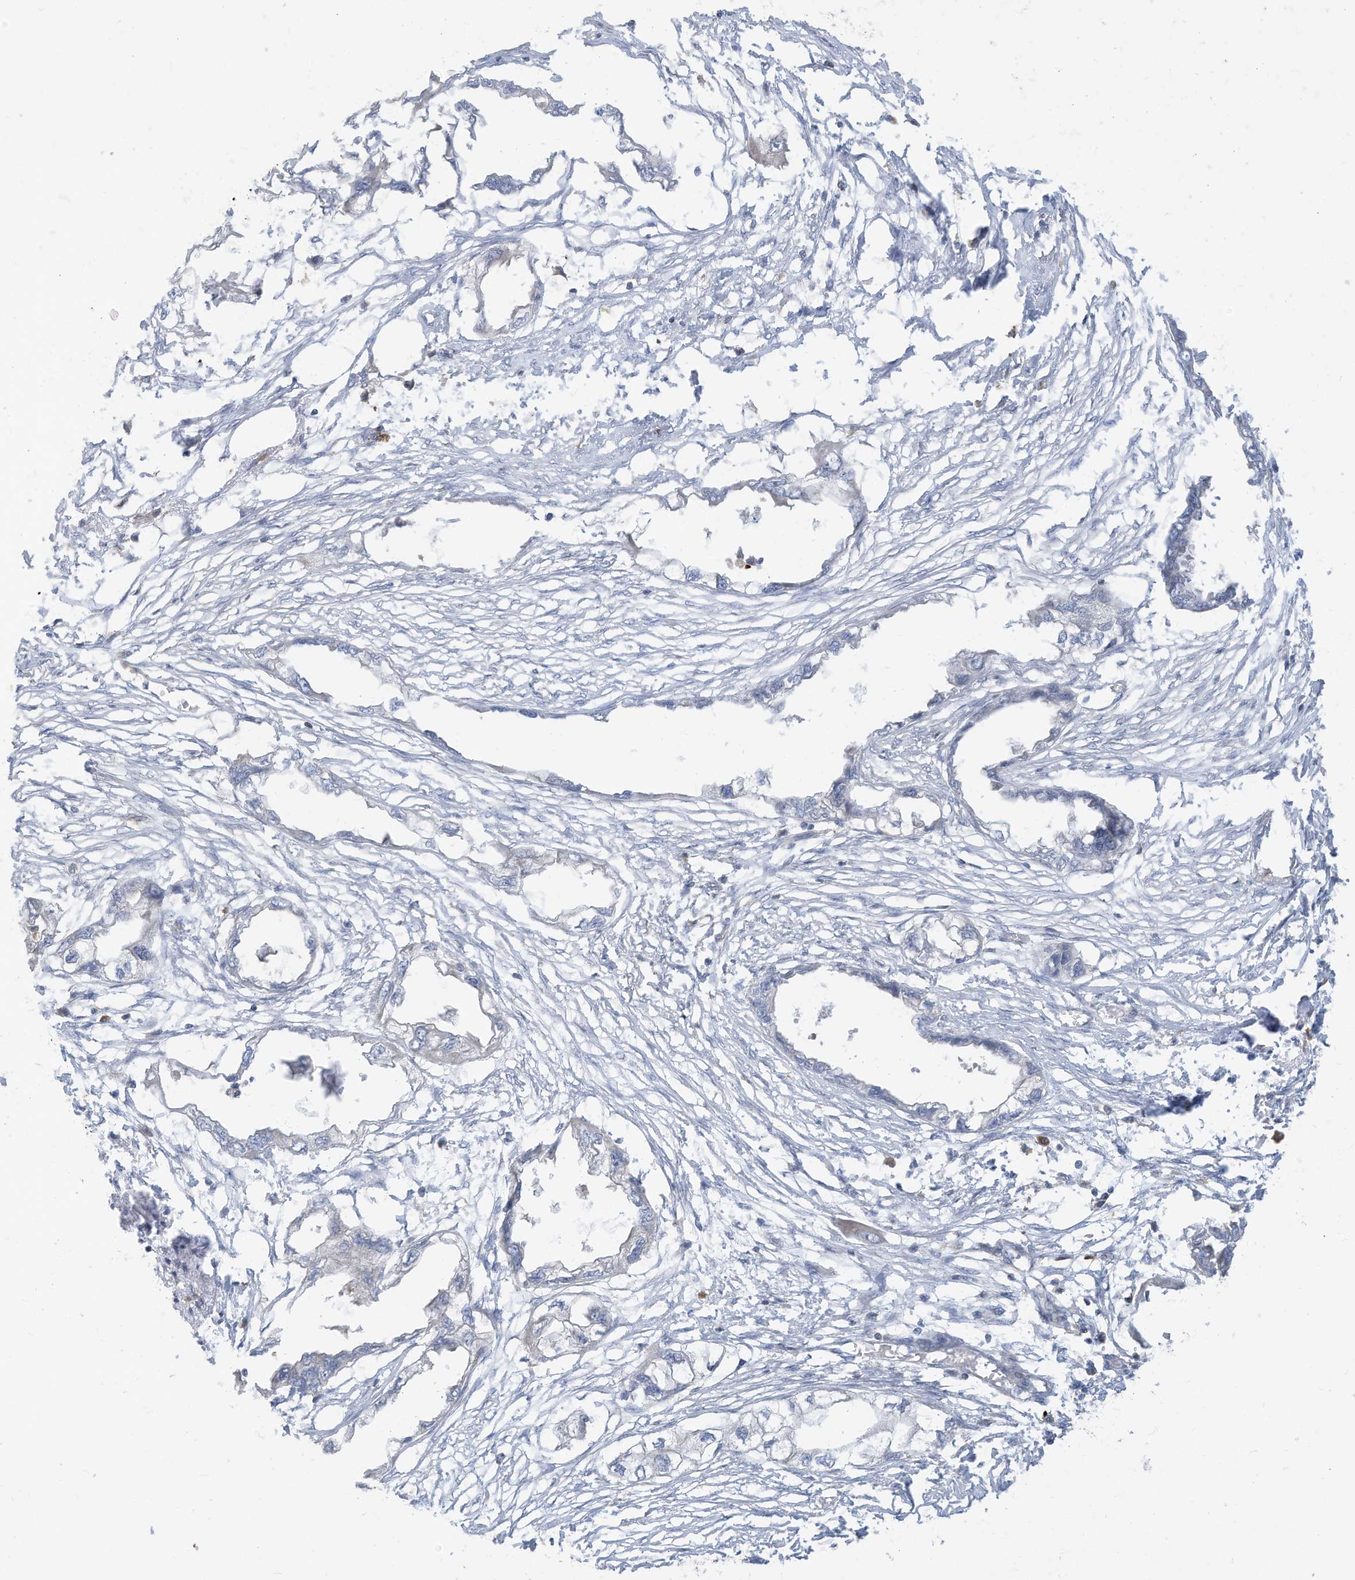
{"staining": {"intensity": "negative", "quantity": "none", "location": "none"}, "tissue": "endometrial cancer", "cell_type": "Tumor cells", "image_type": "cancer", "snomed": [{"axis": "morphology", "description": "Adenocarcinoma, NOS"}, {"axis": "morphology", "description": "Adenocarcinoma, metastatic, NOS"}, {"axis": "topography", "description": "Adipose tissue"}, {"axis": "topography", "description": "Endometrium"}], "caption": "Immunohistochemistry histopathology image of adenocarcinoma (endometrial) stained for a protein (brown), which demonstrates no staining in tumor cells.", "gene": "GTPBP2", "patient": {"sex": "female", "age": 67}}